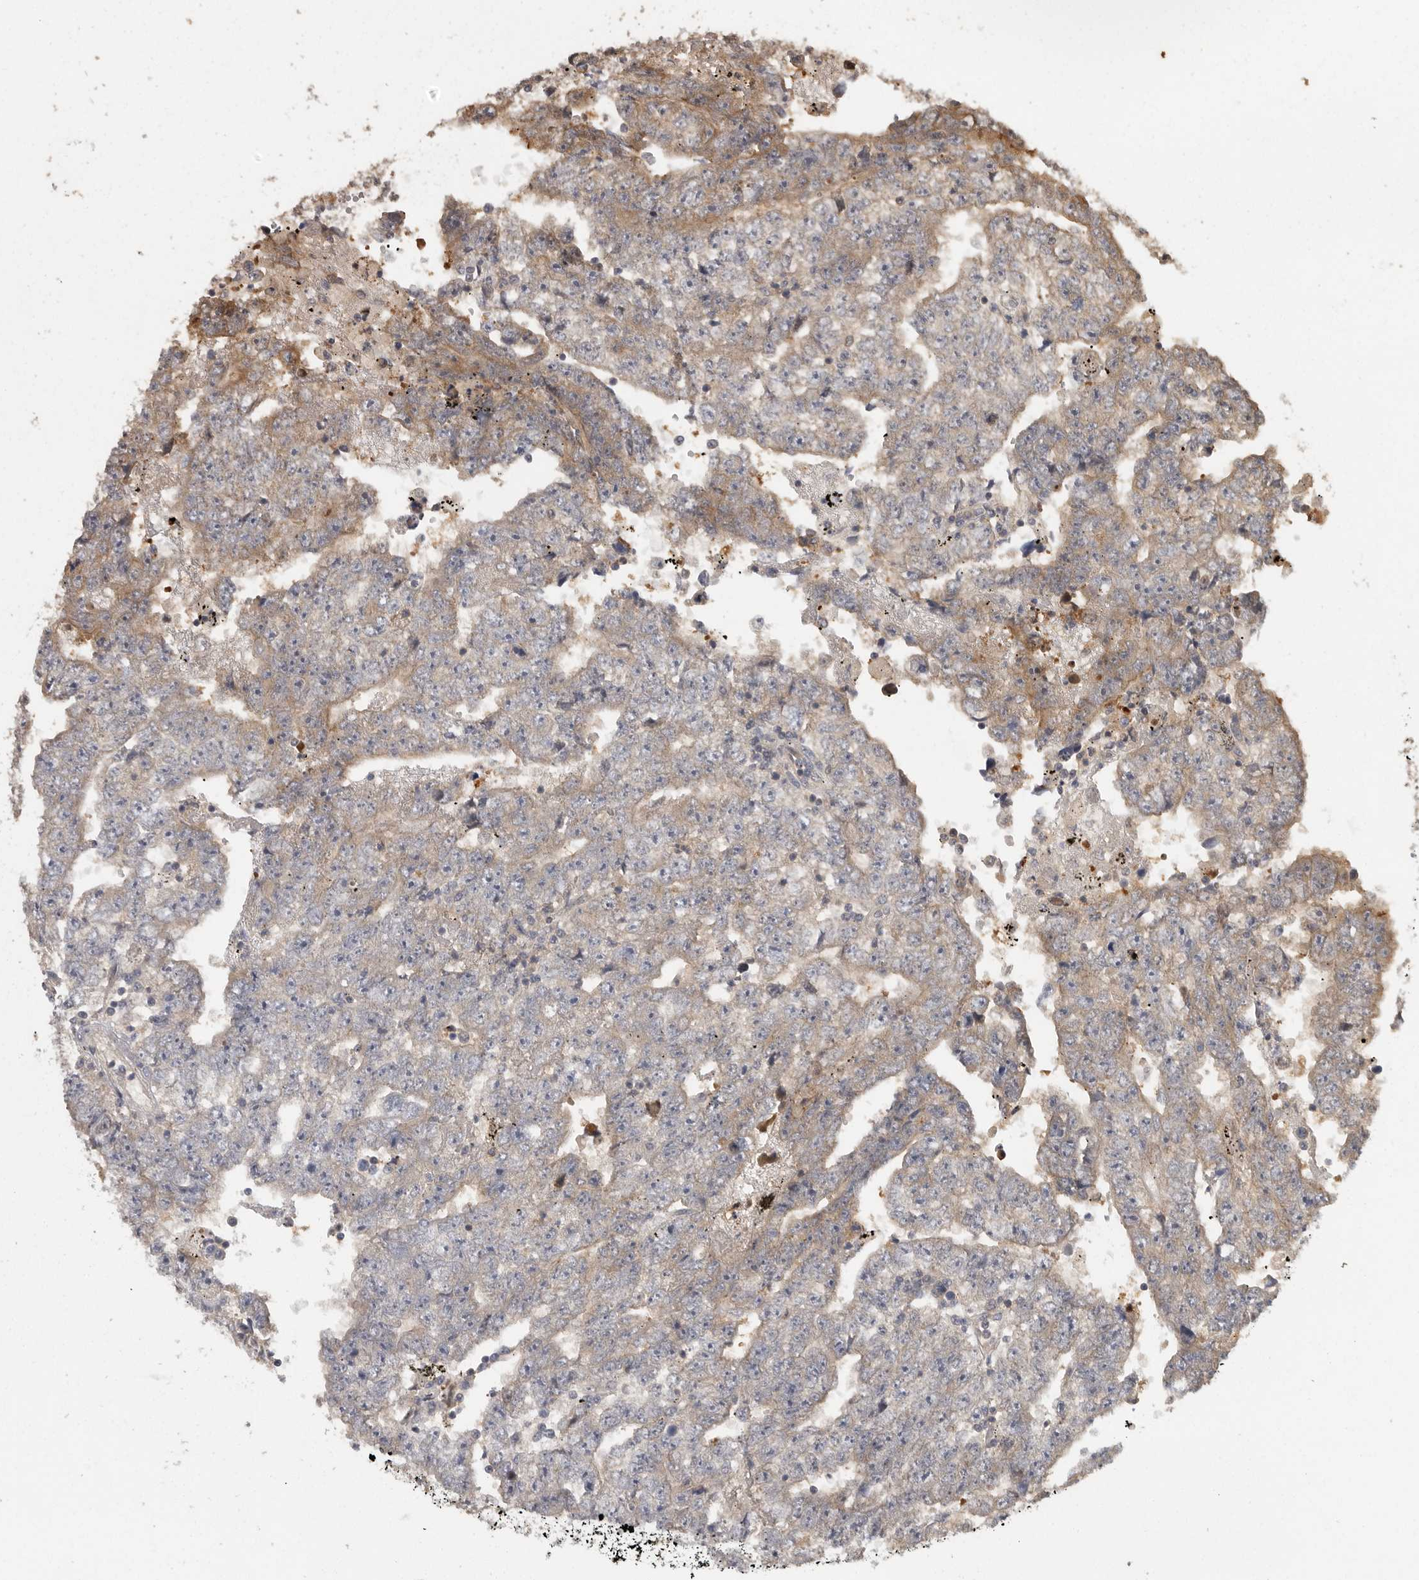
{"staining": {"intensity": "weak", "quantity": "<25%", "location": "cytoplasmic/membranous"}, "tissue": "testis cancer", "cell_type": "Tumor cells", "image_type": "cancer", "snomed": [{"axis": "morphology", "description": "Carcinoma, Embryonal, NOS"}, {"axis": "topography", "description": "Testis"}], "caption": "This image is of testis embryonal carcinoma stained with immunohistochemistry to label a protein in brown with the nuclei are counter-stained blue. There is no positivity in tumor cells.", "gene": "SWT1", "patient": {"sex": "male", "age": 25}}